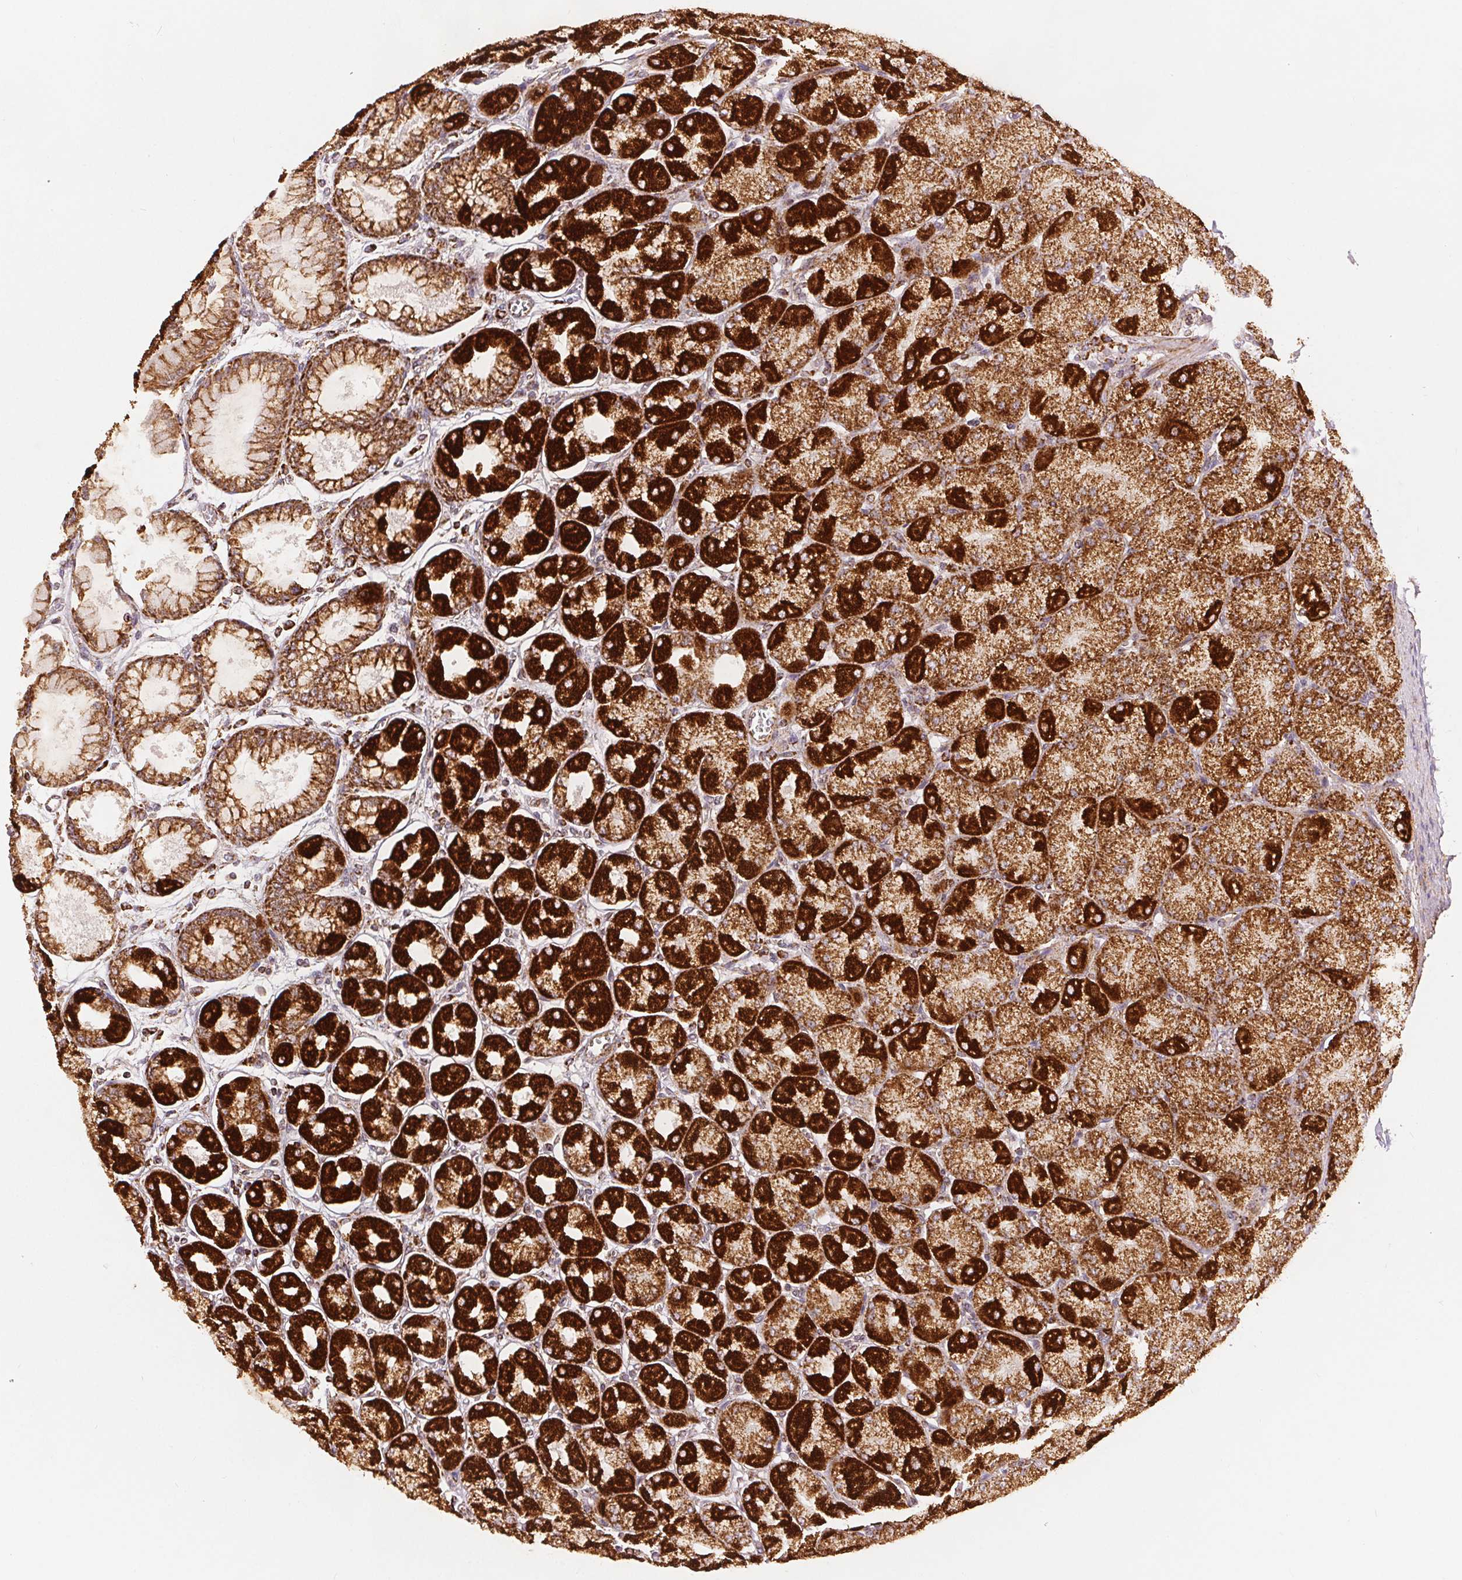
{"staining": {"intensity": "strong", "quantity": ">75%", "location": "cytoplasmic/membranous"}, "tissue": "stomach", "cell_type": "Glandular cells", "image_type": "normal", "snomed": [{"axis": "morphology", "description": "Normal tissue, NOS"}, {"axis": "topography", "description": "Stomach, upper"}], "caption": "A photomicrograph of stomach stained for a protein demonstrates strong cytoplasmic/membranous brown staining in glandular cells.", "gene": "SDHB", "patient": {"sex": "female", "age": 56}}